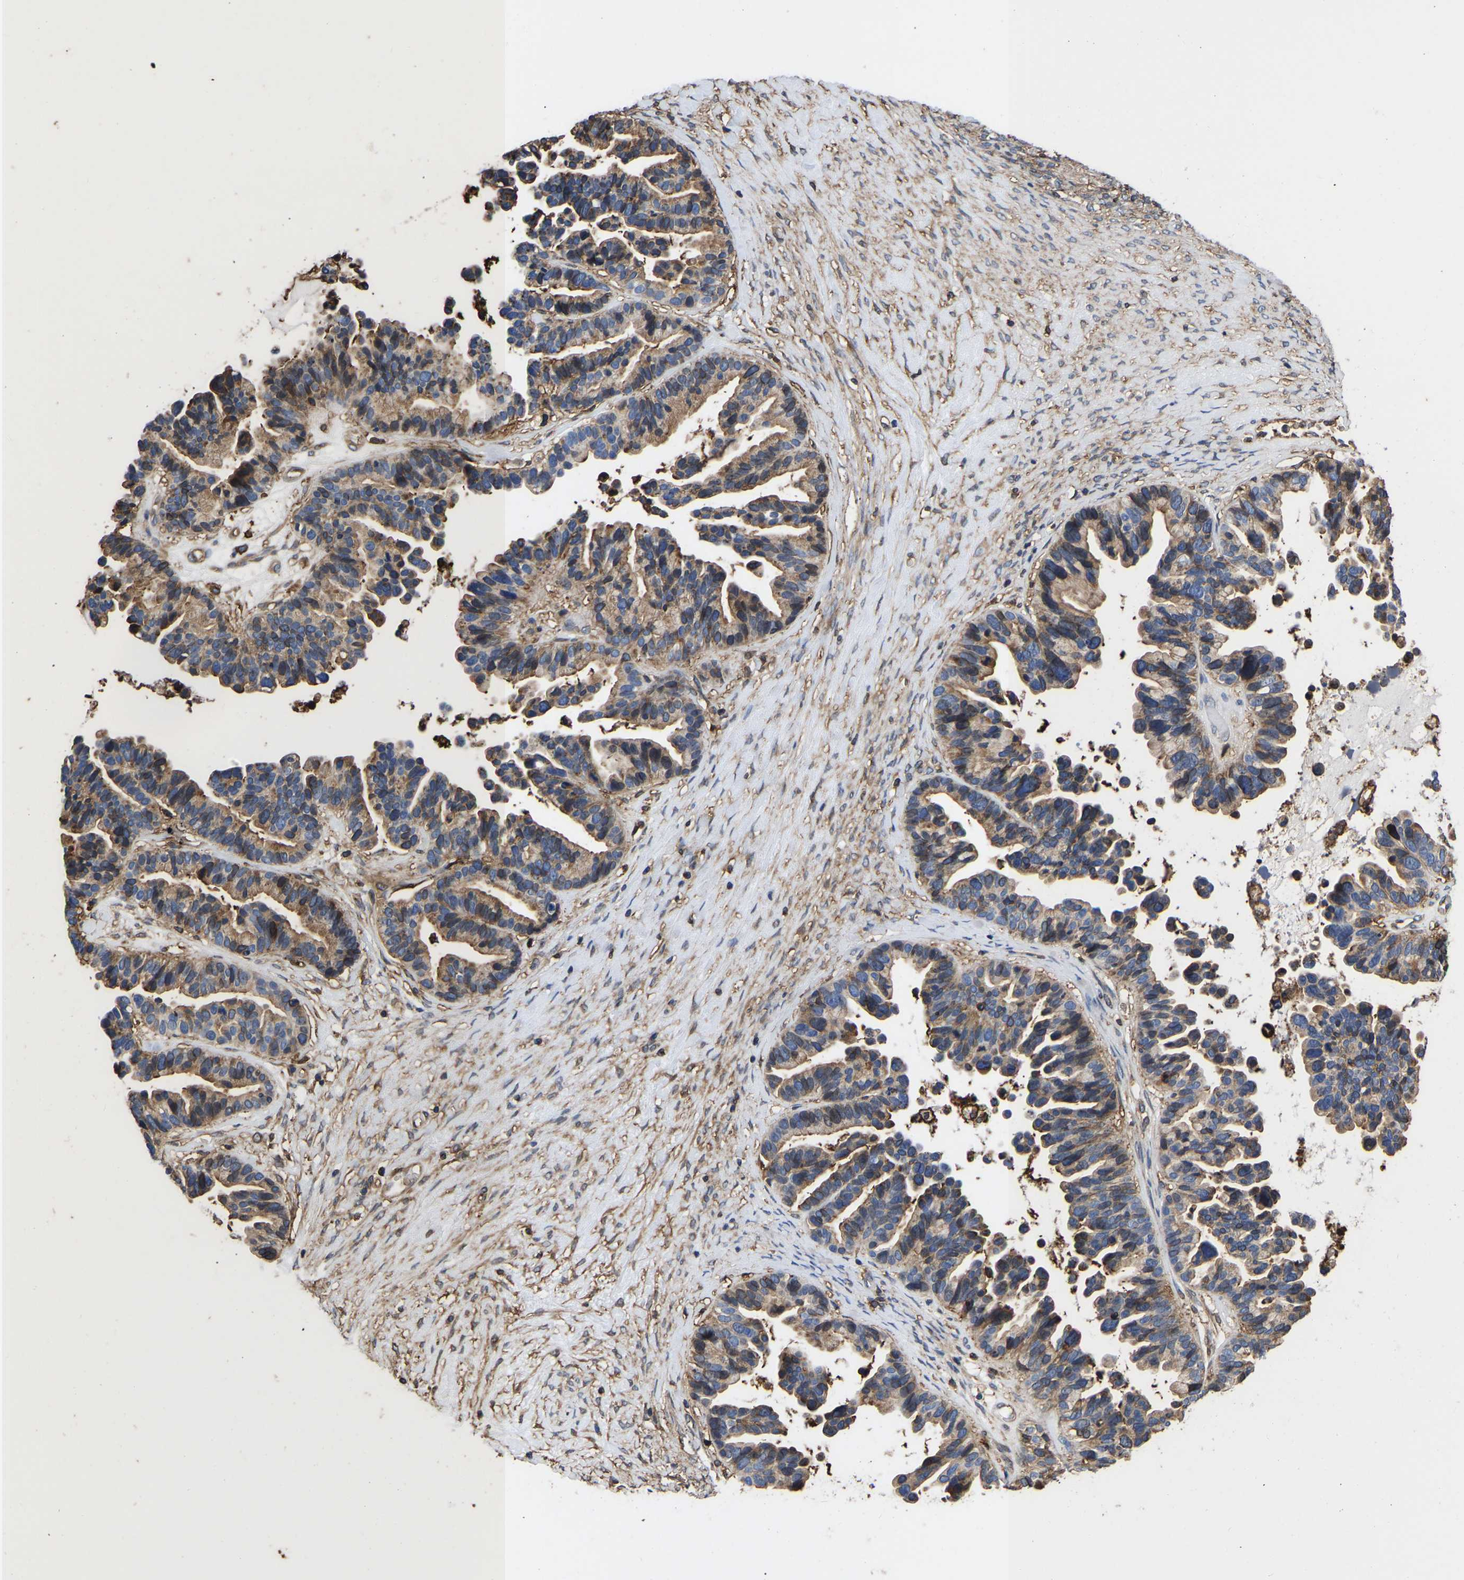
{"staining": {"intensity": "moderate", "quantity": ">75%", "location": "cytoplasmic/membranous"}, "tissue": "ovarian cancer", "cell_type": "Tumor cells", "image_type": "cancer", "snomed": [{"axis": "morphology", "description": "Cystadenocarcinoma, serous, NOS"}, {"axis": "topography", "description": "Ovary"}], "caption": "Immunohistochemical staining of serous cystadenocarcinoma (ovarian) exhibits medium levels of moderate cytoplasmic/membranous protein positivity in approximately >75% of tumor cells.", "gene": "LIF", "patient": {"sex": "female", "age": 56}}